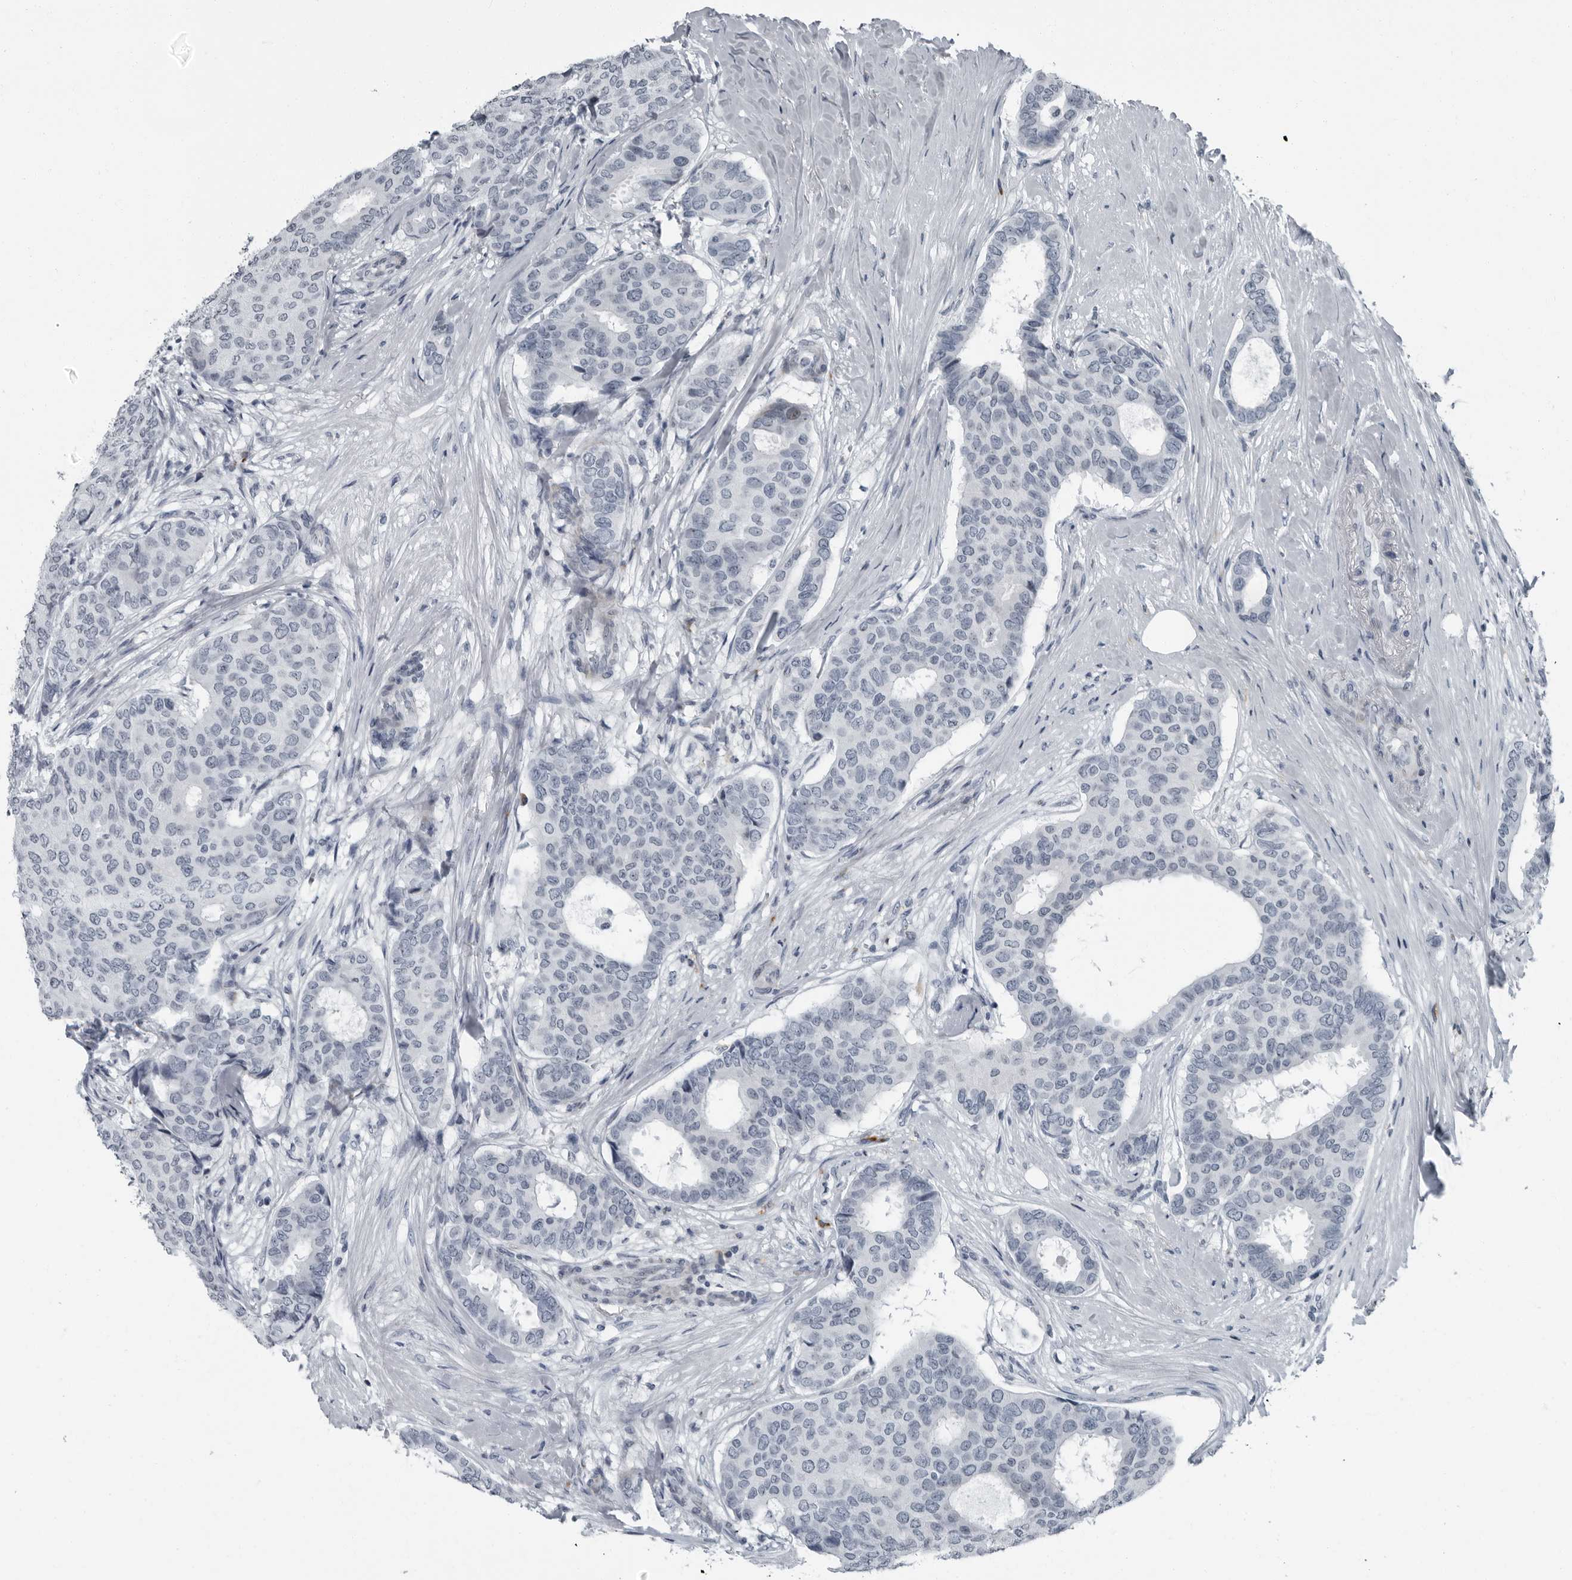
{"staining": {"intensity": "negative", "quantity": "none", "location": "none"}, "tissue": "breast cancer", "cell_type": "Tumor cells", "image_type": "cancer", "snomed": [{"axis": "morphology", "description": "Duct carcinoma"}, {"axis": "topography", "description": "Breast"}], "caption": "Human breast cancer (intraductal carcinoma) stained for a protein using immunohistochemistry shows no positivity in tumor cells.", "gene": "PDCD11", "patient": {"sex": "female", "age": 75}}